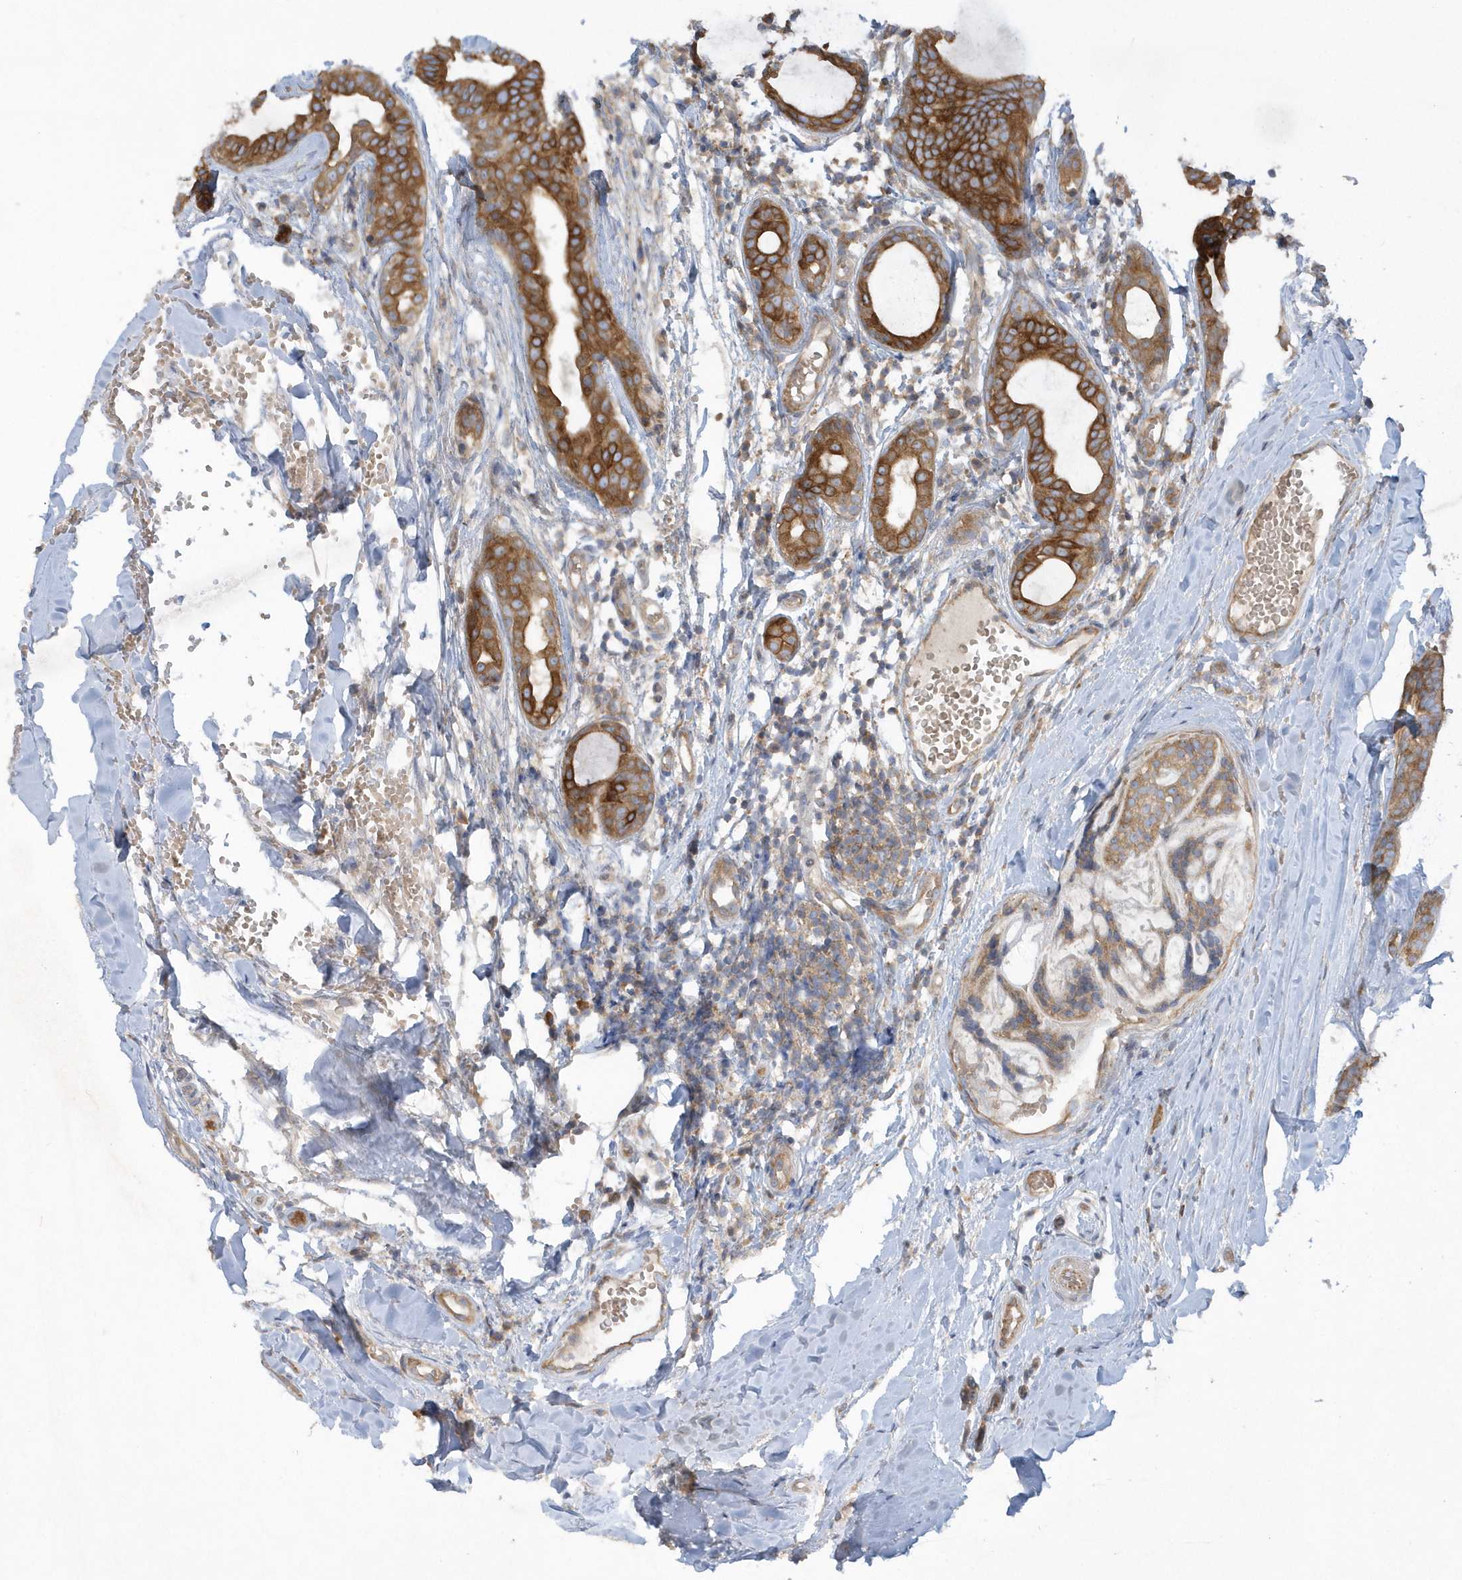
{"staining": {"intensity": "moderate", "quantity": ">75%", "location": "cytoplasmic/membranous"}, "tissue": "head and neck cancer", "cell_type": "Tumor cells", "image_type": "cancer", "snomed": [{"axis": "morphology", "description": "Adenocarcinoma, NOS"}, {"axis": "topography", "description": "Head-Neck"}], "caption": "DAB (3,3'-diaminobenzidine) immunohistochemical staining of human adenocarcinoma (head and neck) reveals moderate cytoplasmic/membranous protein expression in about >75% of tumor cells.", "gene": "CNOT10", "patient": {"sex": "male", "age": 66}}